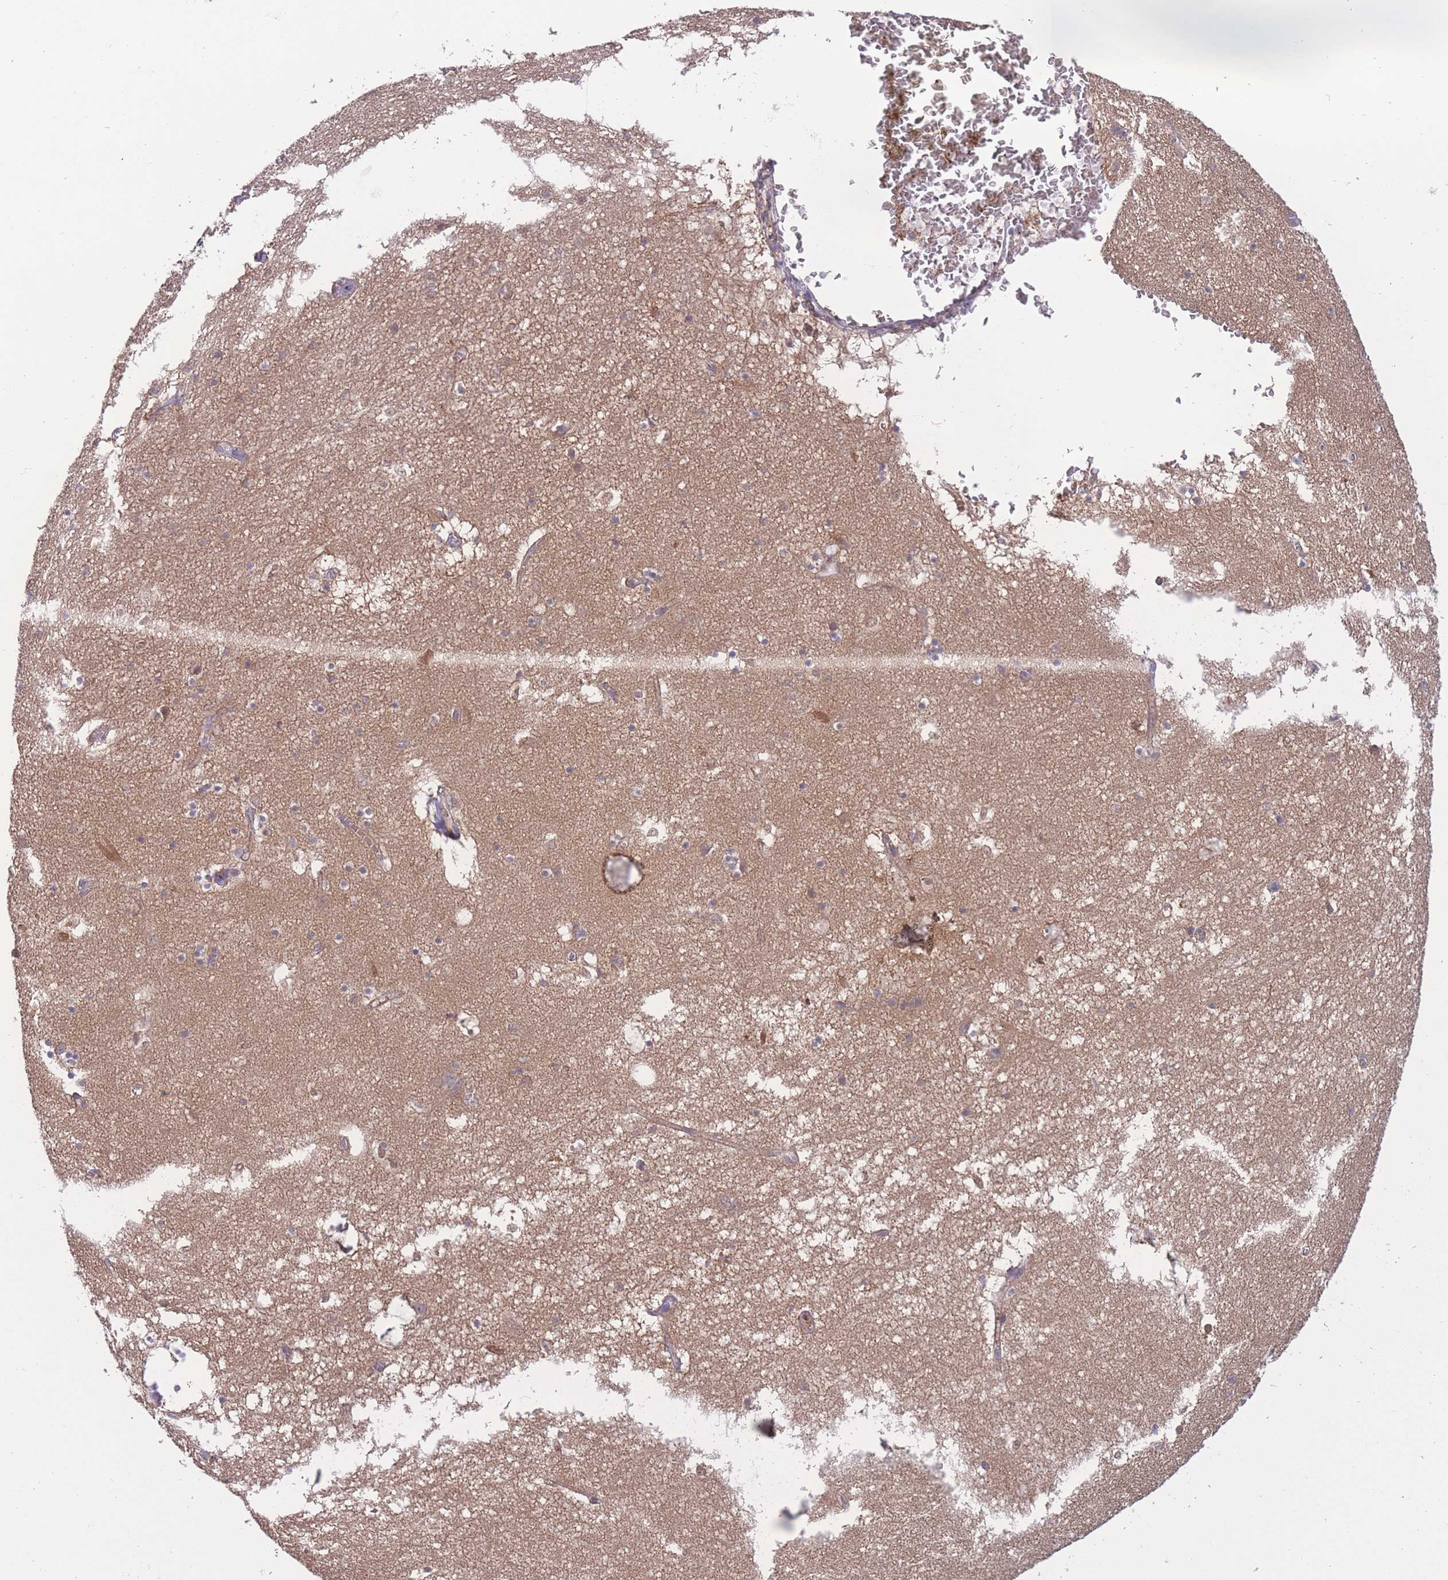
{"staining": {"intensity": "negative", "quantity": "none", "location": "none"}, "tissue": "hippocampus", "cell_type": "Glial cells", "image_type": "normal", "snomed": [{"axis": "morphology", "description": "Normal tissue, NOS"}, {"axis": "topography", "description": "Hippocampus"}], "caption": "Immunohistochemical staining of benign human hippocampus reveals no significant expression in glial cells.", "gene": "UBE2NL", "patient": {"sex": "female", "age": 64}}